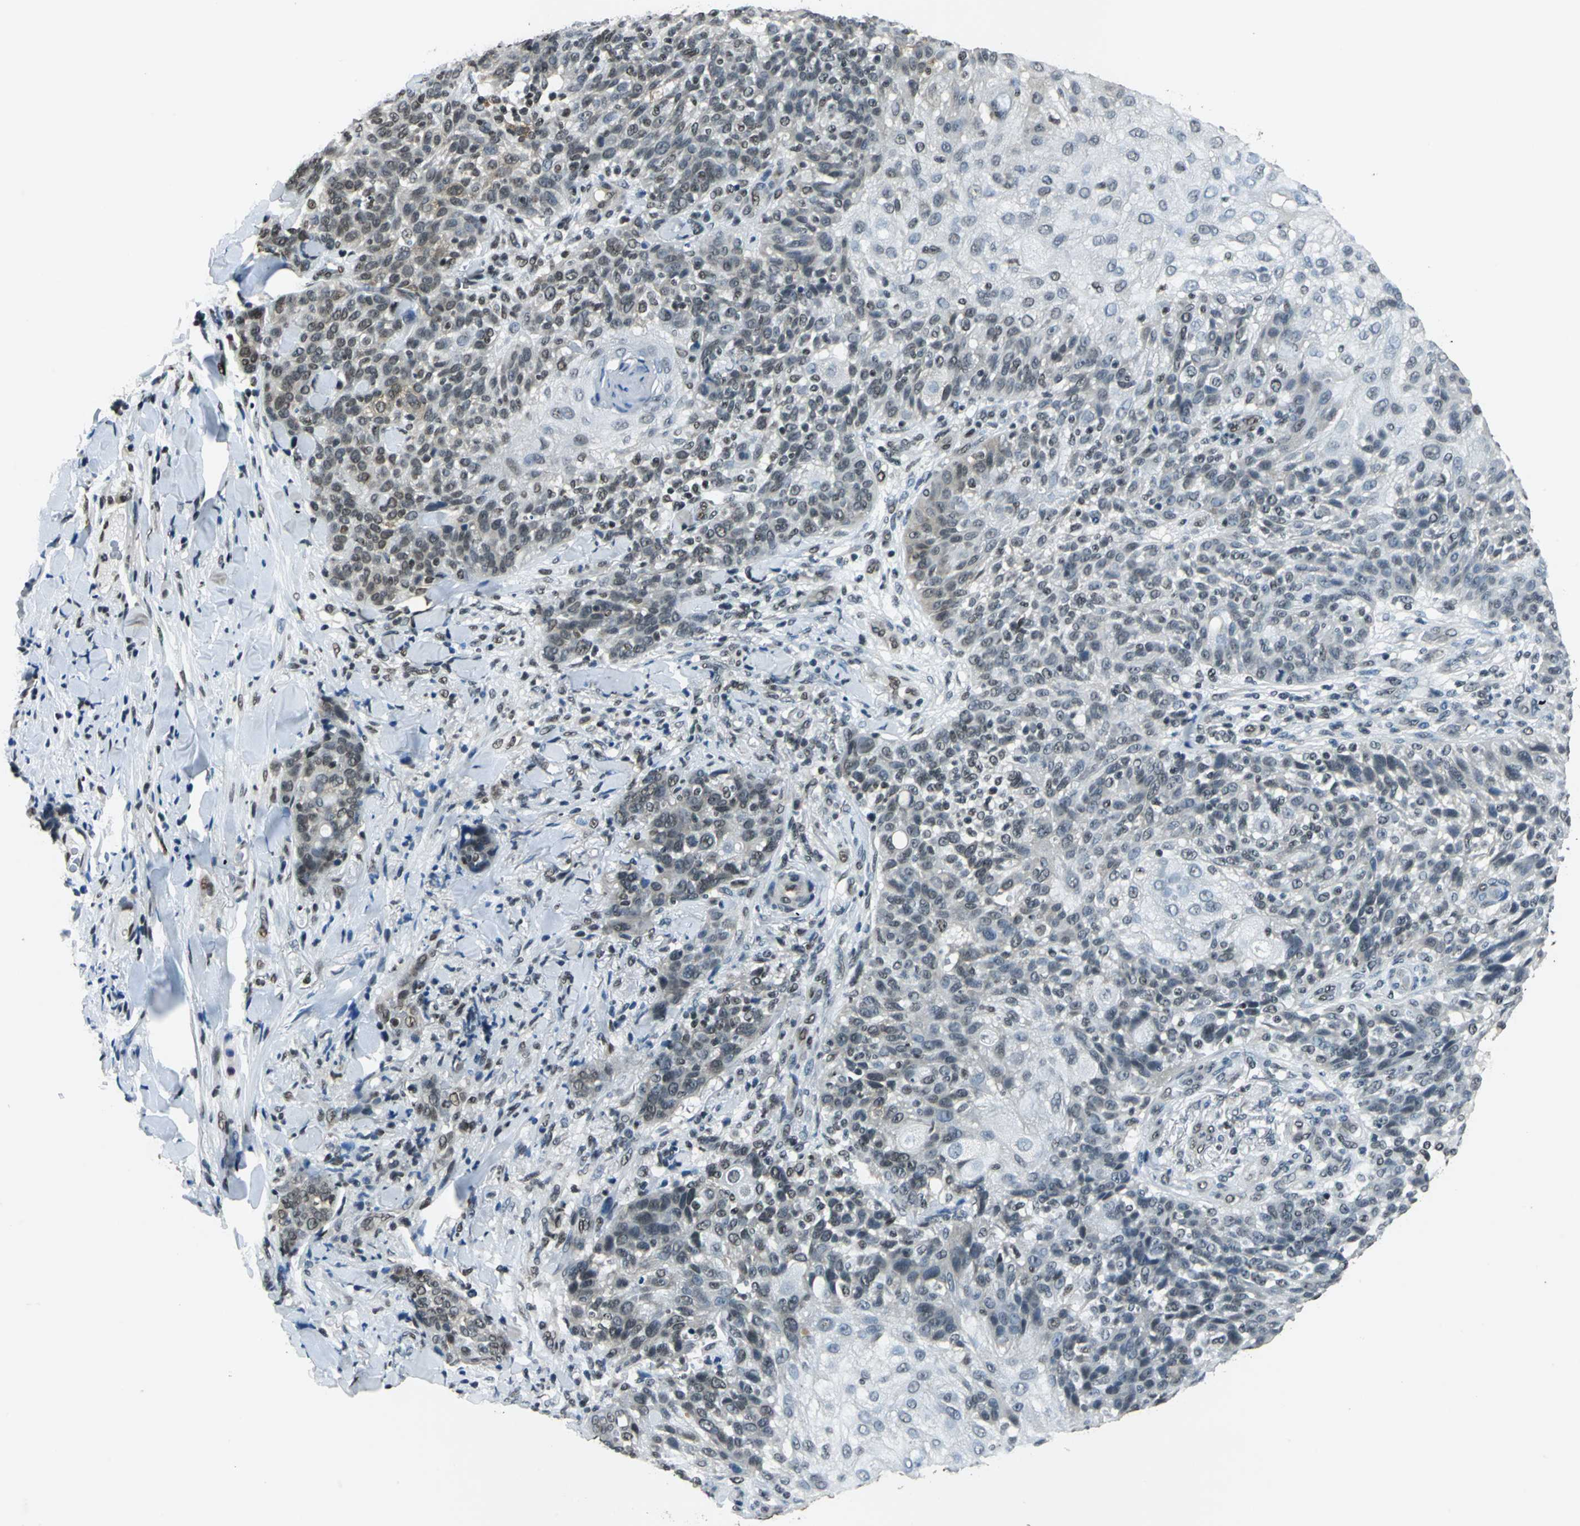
{"staining": {"intensity": "moderate", "quantity": "25%-75%", "location": "cytoplasmic/membranous,nuclear"}, "tissue": "skin cancer", "cell_type": "Tumor cells", "image_type": "cancer", "snomed": [{"axis": "morphology", "description": "Normal tissue, NOS"}, {"axis": "morphology", "description": "Squamous cell carcinoma, NOS"}, {"axis": "topography", "description": "Skin"}], "caption": "Immunohistochemical staining of skin cancer (squamous cell carcinoma) displays moderate cytoplasmic/membranous and nuclear protein staining in about 25%-75% of tumor cells.", "gene": "RBM14", "patient": {"sex": "female", "age": 83}}